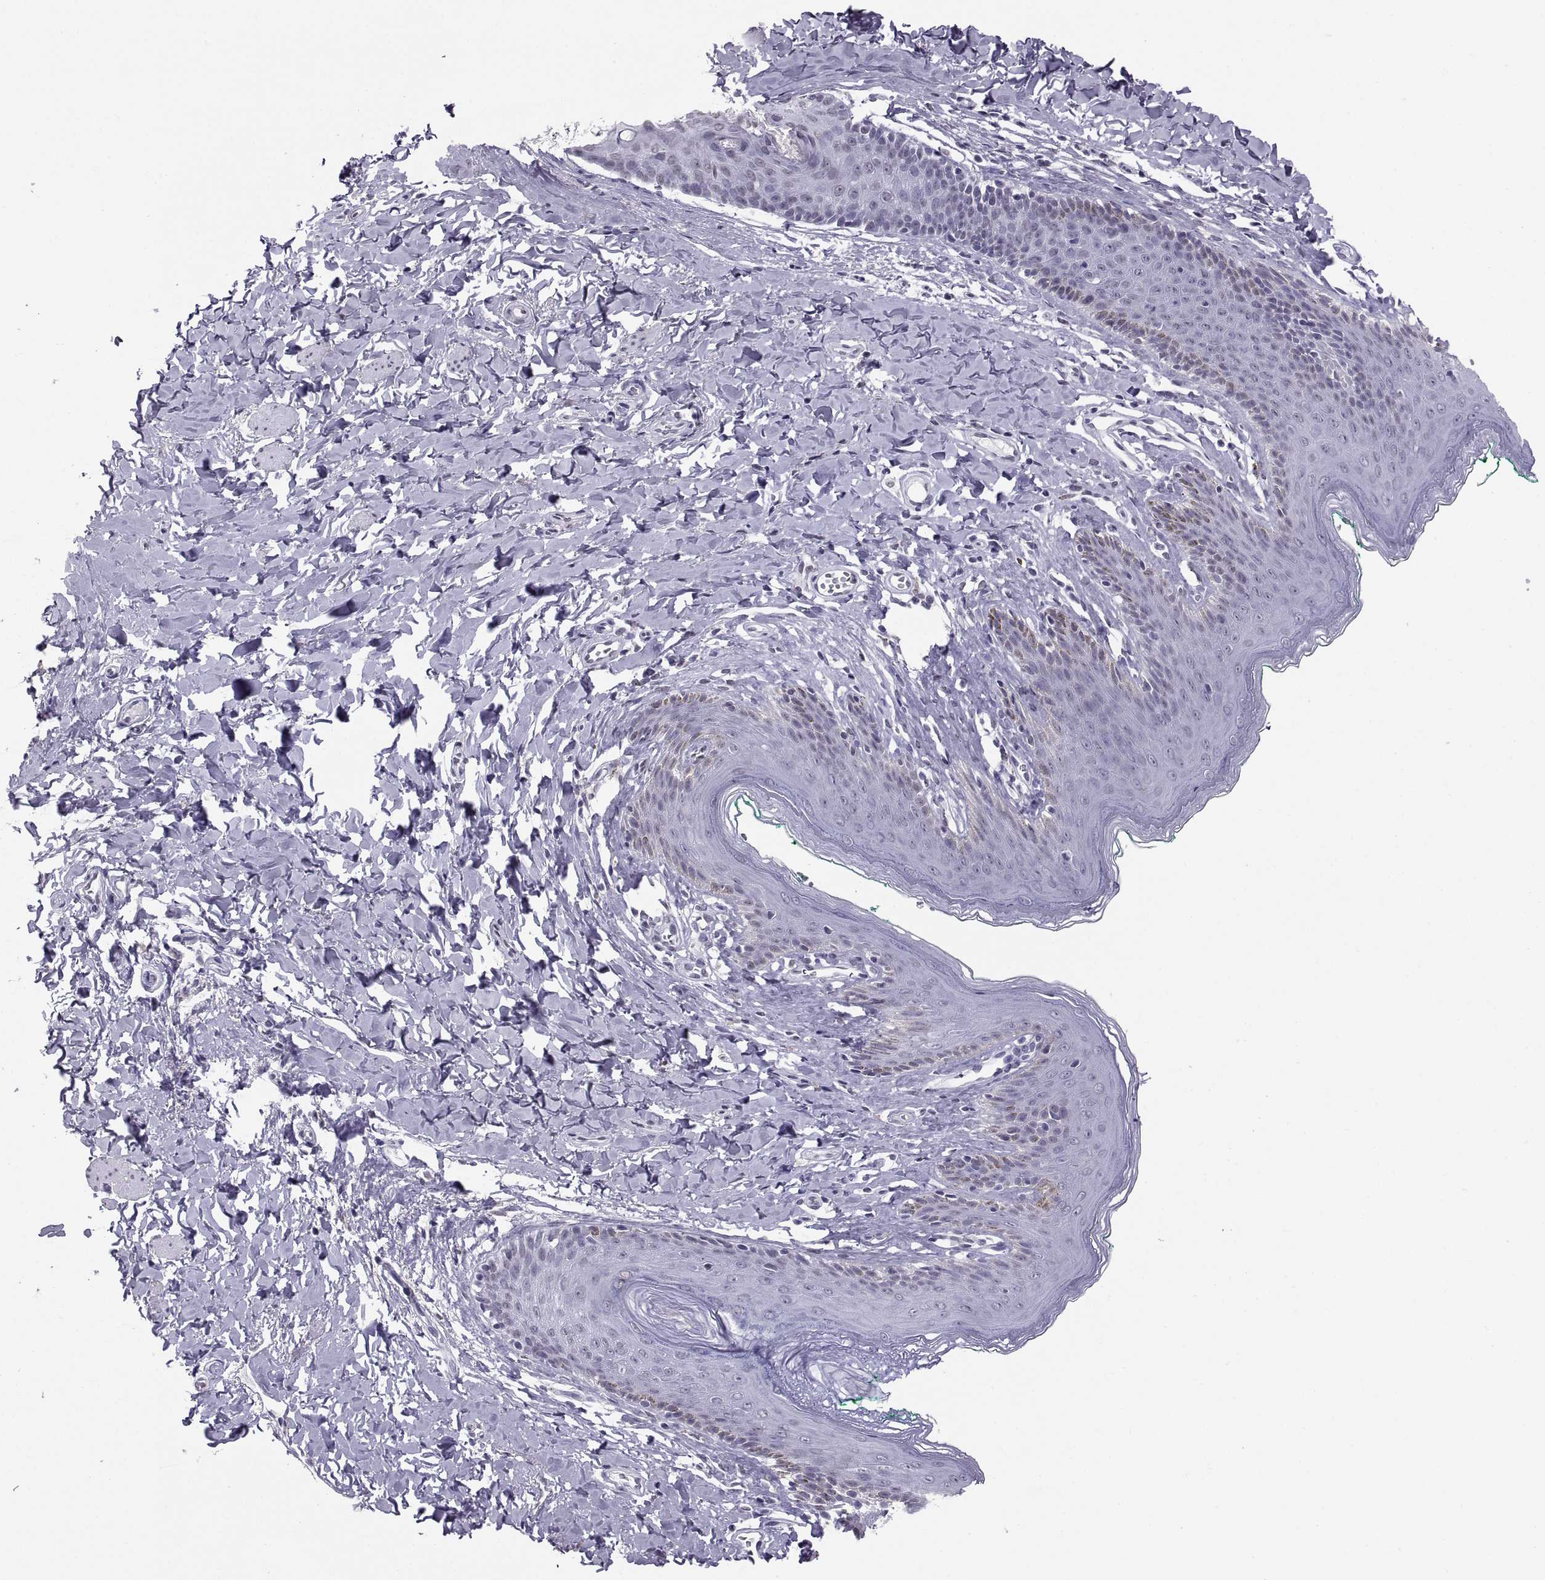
{"staining": {"intensity": "negative", "quantity": "none", "location": "none"}, "tissue": "skin", "cell_type": "Epidermal cells", "image_type": "normal", "snomed": [{"axis": "morphology", "description": "Normal tissue, NOS"}, {"axis": "topography", "description": "Vulva"}], "caption": "Immunohistochemistry of benign human skin displays no positivity in epidermal cells. Brightfield microscopy of immunohistochemistry stained with DAB (brown) and hematoxylin (blue), captured at high magnification.", "gene": "CARTPT", "patient": {"sex": "female", "age": 66}}